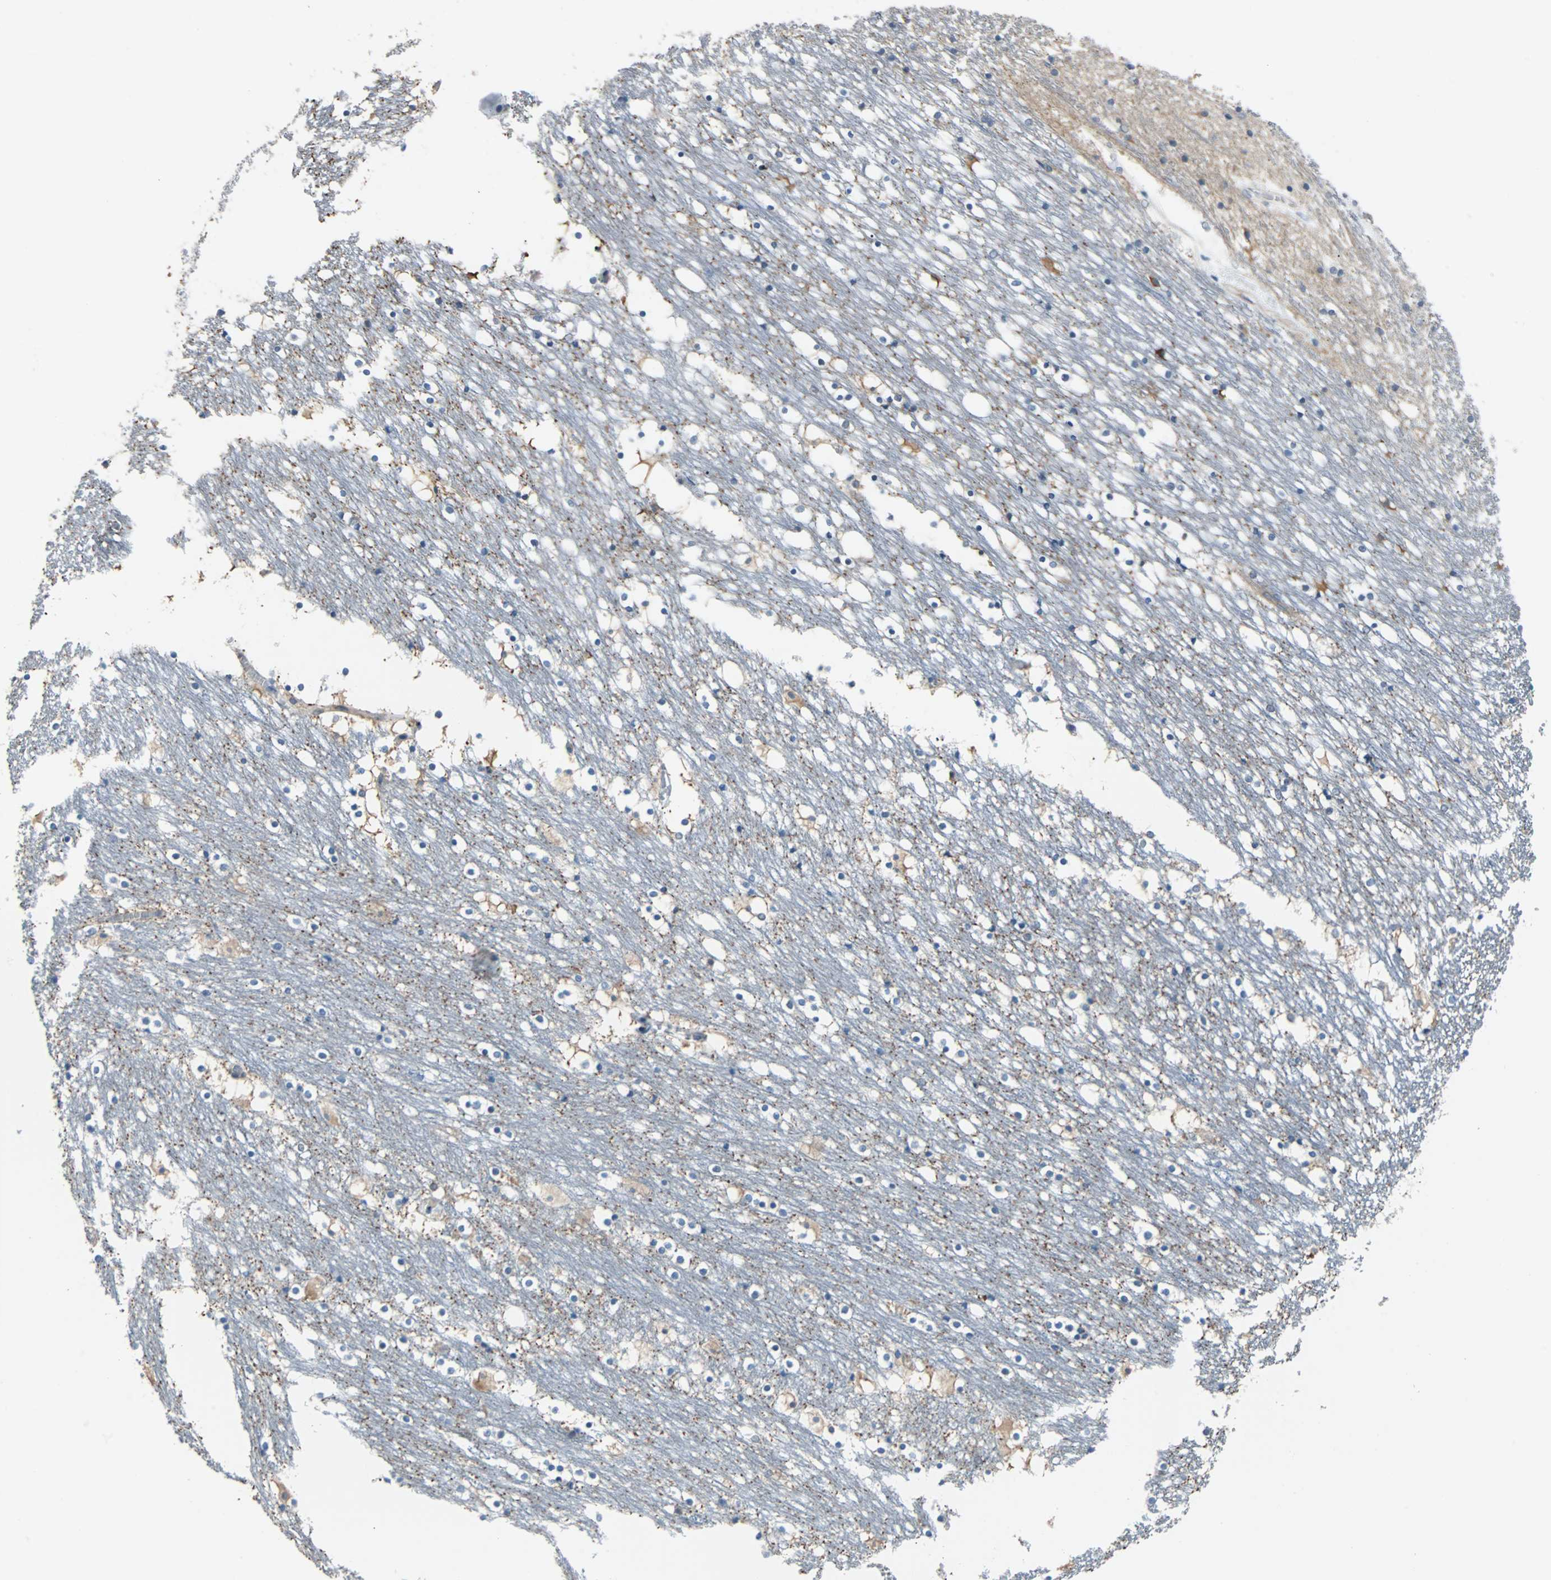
{"staining": {"intensity": "negative", "quantity": "none", "location": "none"}, "tissue": "caudate", "cell_type": "Glial cells", "image_type": "normal", "snomed": [{"axis": "morphology", "description": "Normal tissue, NOS"}, {"axis": "topography", "description": "Lateral ventricle wall"}], "caption": "There is no significant positivity in glial cells of caudate. (Stains: DAB IHC with hematoxylin counter stain, Microscopy: brightfield microscopy at high magnification).", "gene": "SWAP70", "patient": {"sex": "male", "age": 45}}